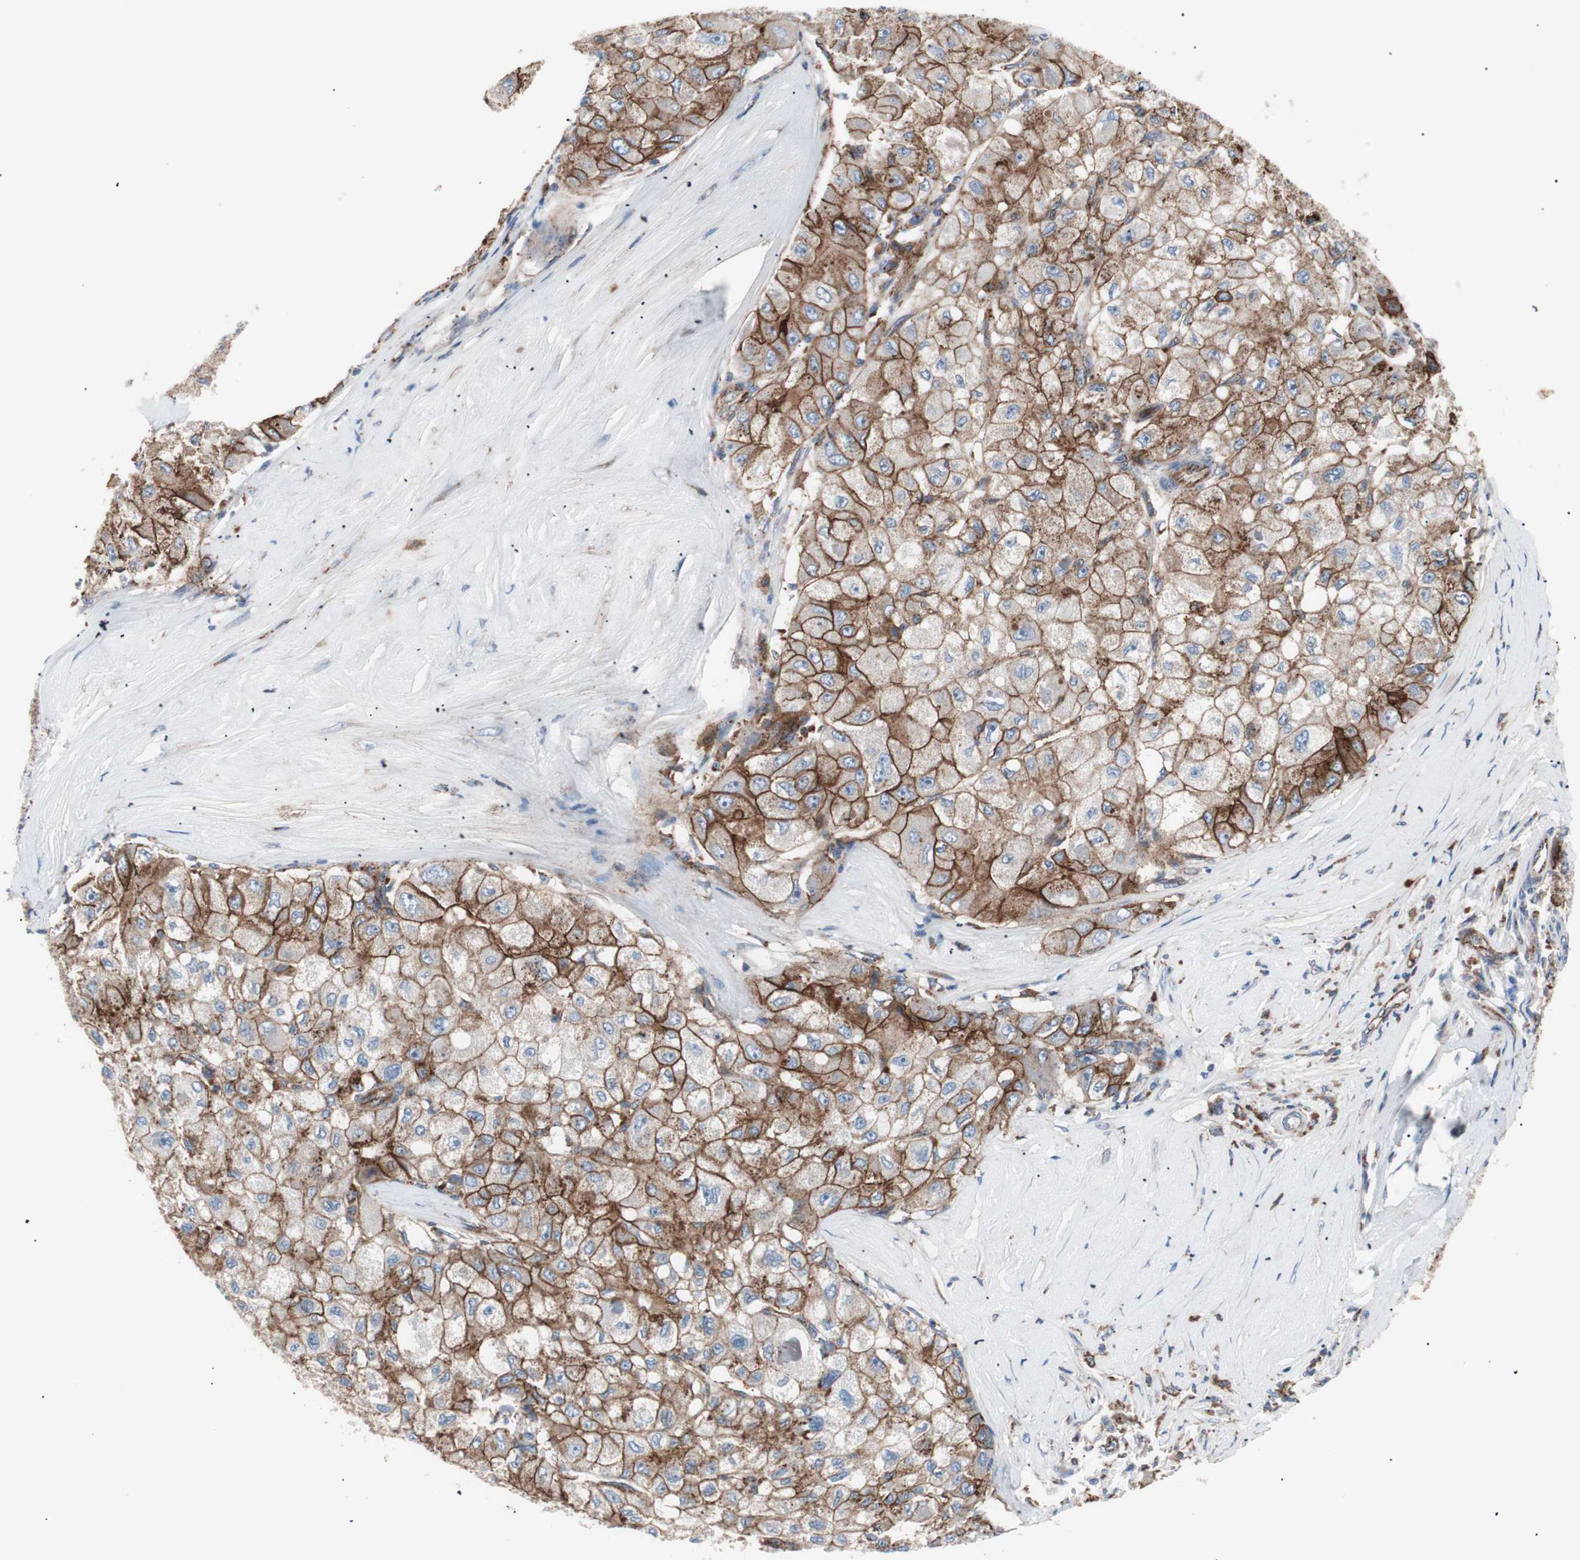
{"staining": {"intensity": "strong", "quantity": ">75%", "location": "cytoplasmic/membranous"}, "tissue": "liver cancer", "cell_type": "Tumor cells", "image_type": "cancer", "snomed": [{"axis": "morphology", "description": "Carcinoma, Hepatocellular, NOS"}, {"axis": "topography", "description": "Liver"}], "caption": "About >75% of tumor cells in liver cancer reveal strong cytoplasmic/membranous protein expression as visualized by brown immunohistochemical staining.", "gene": "FLOT2", "patient": {"sex": "male", "age": 80}}